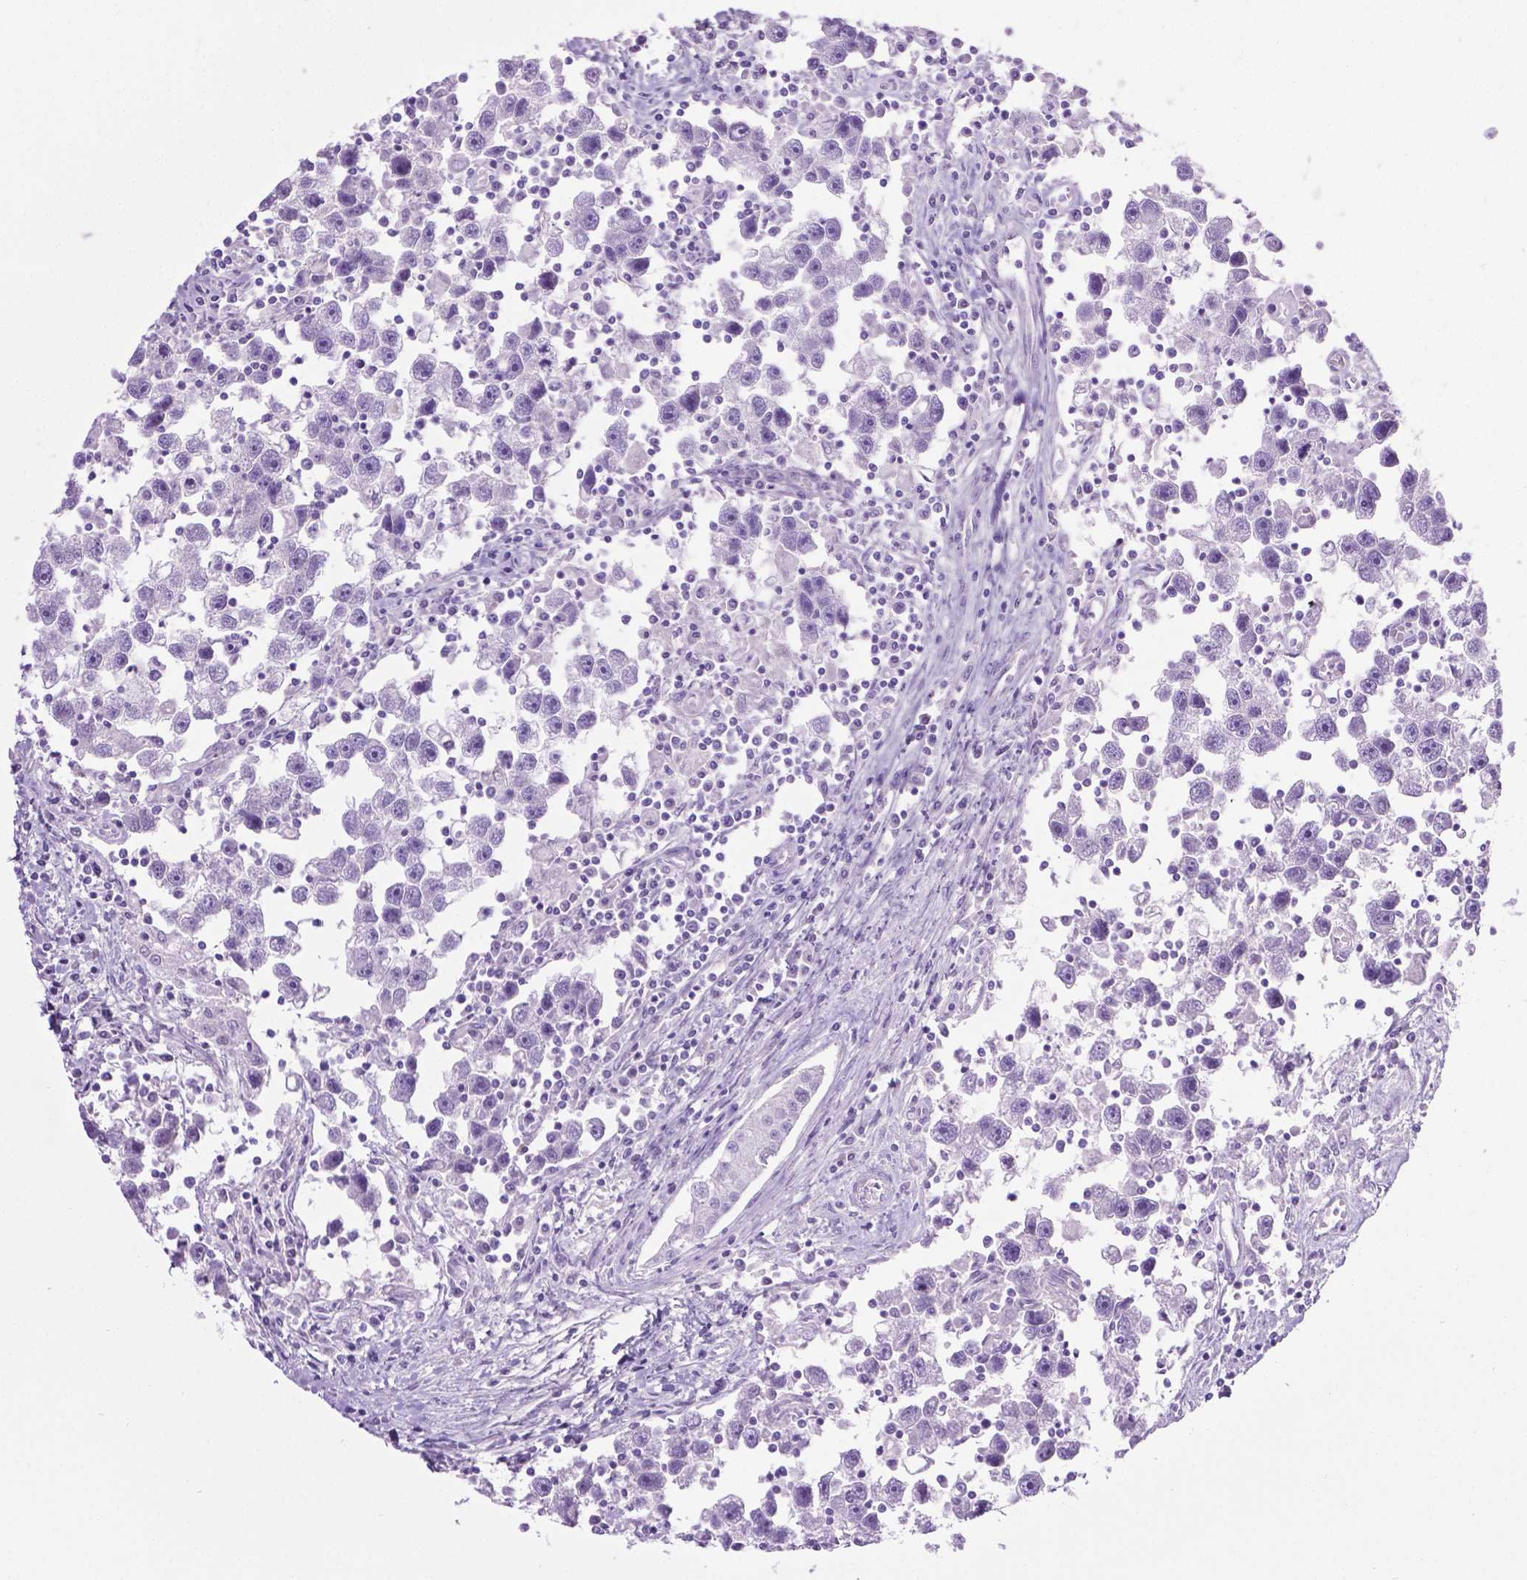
{"staining": {"intensity": "negative", "quantity": "none", "location": "none"}, "tissue": "testis cancer", "cell_type": "Tumor cells", "image_type": "cancer", "snomed": [{"axis": "morphology", "description": "Seminoma, NOS"}, {"axis": "topography", "description": "Testis"}], "caption": "Seminoma (testis) was stained to show a protein in brown. There is no significant positivity in tumor cells.", "gene": "LELP1", "patient": {"sex": "male", "age": 30}}